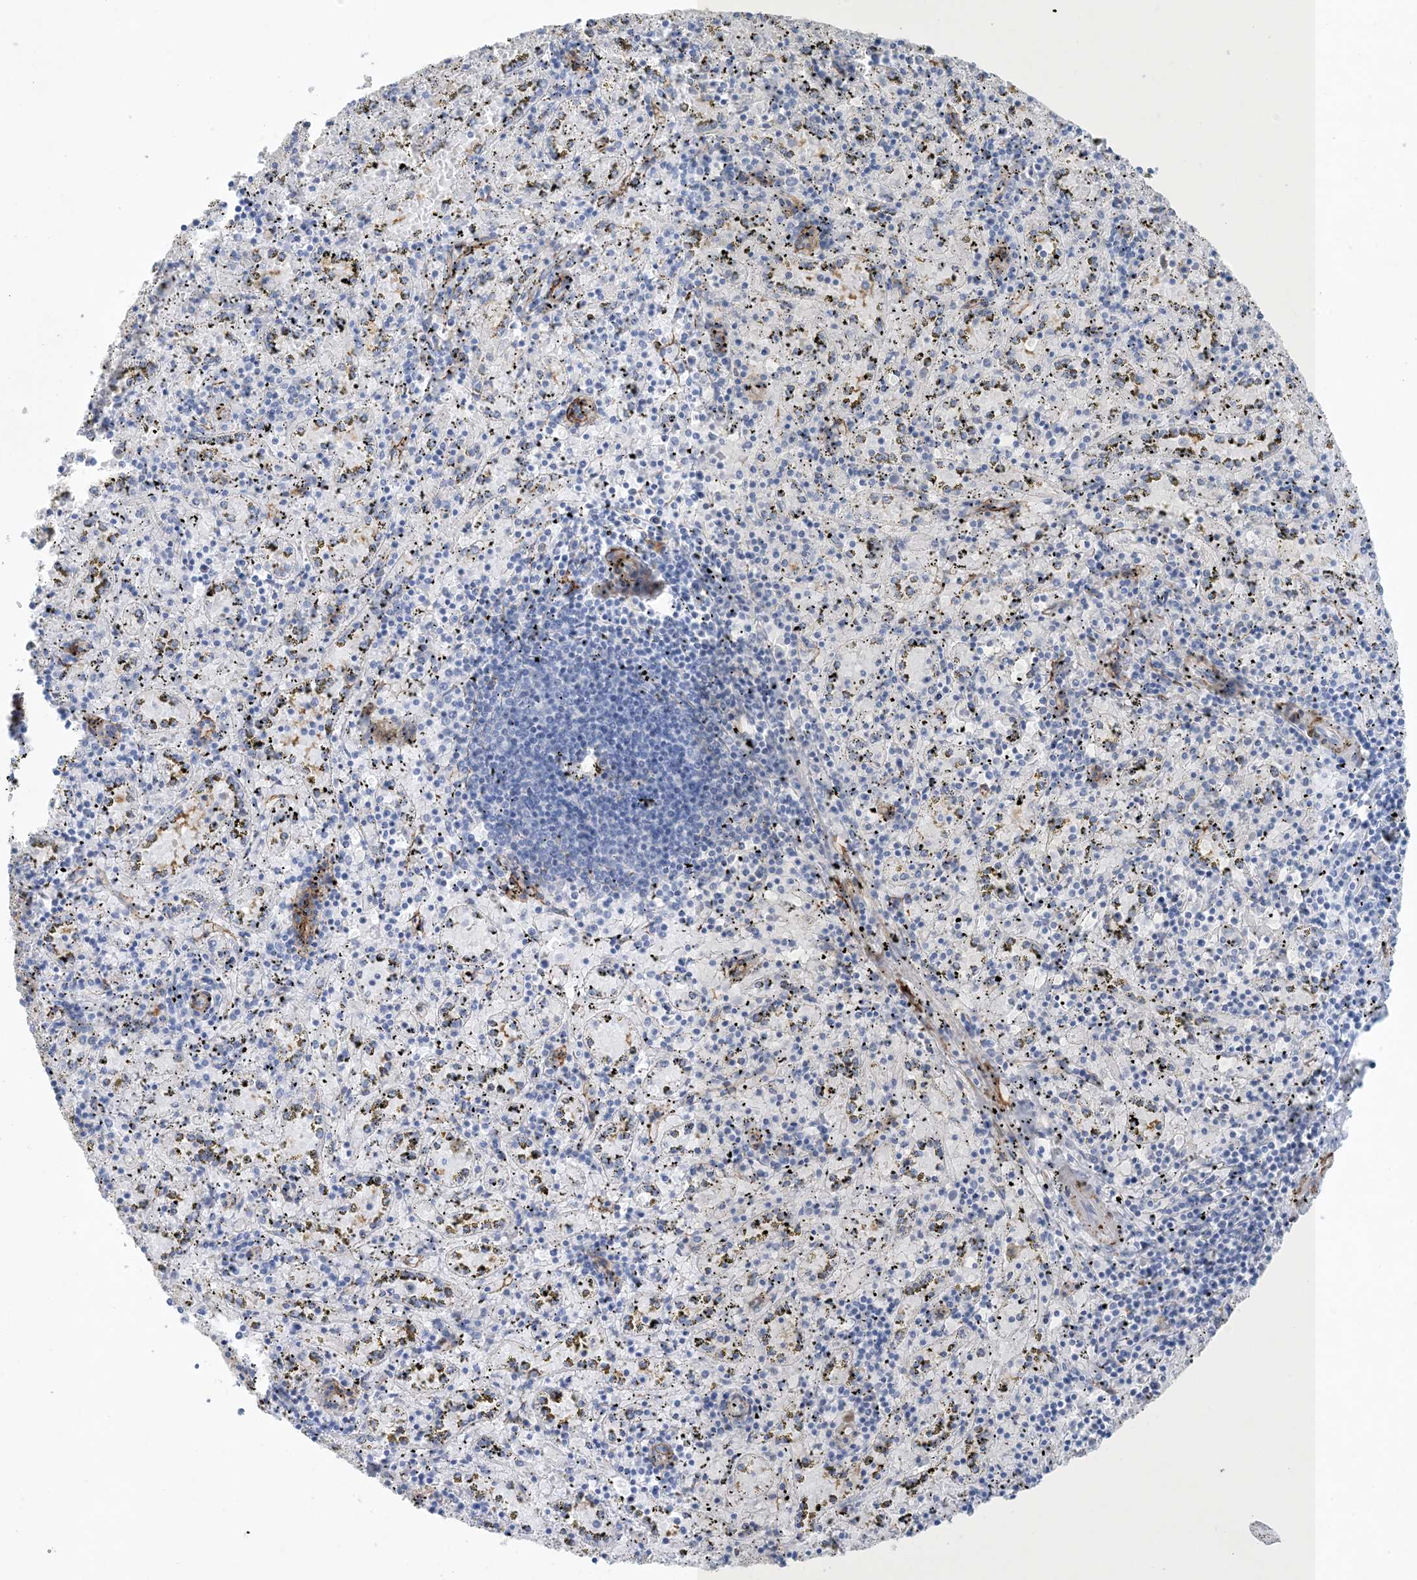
{"staining": {"intensity": "negative", "quantity": "none", "location": "none"}, "tissue": "spleen", "cell_type": "Cells in red pulp", "image_type": "normal", "snomed": [{"axis": "morphology", "description": "Normal tissue, NOS"}, {"axis": "topography", "description": "Spleen"}], "caption": "Histopathology image shows no significant protein positivity in cells in red pulp of normal spleen.", "gene": "SHANK1", "patient": {"sex": "male", "age": 11}}